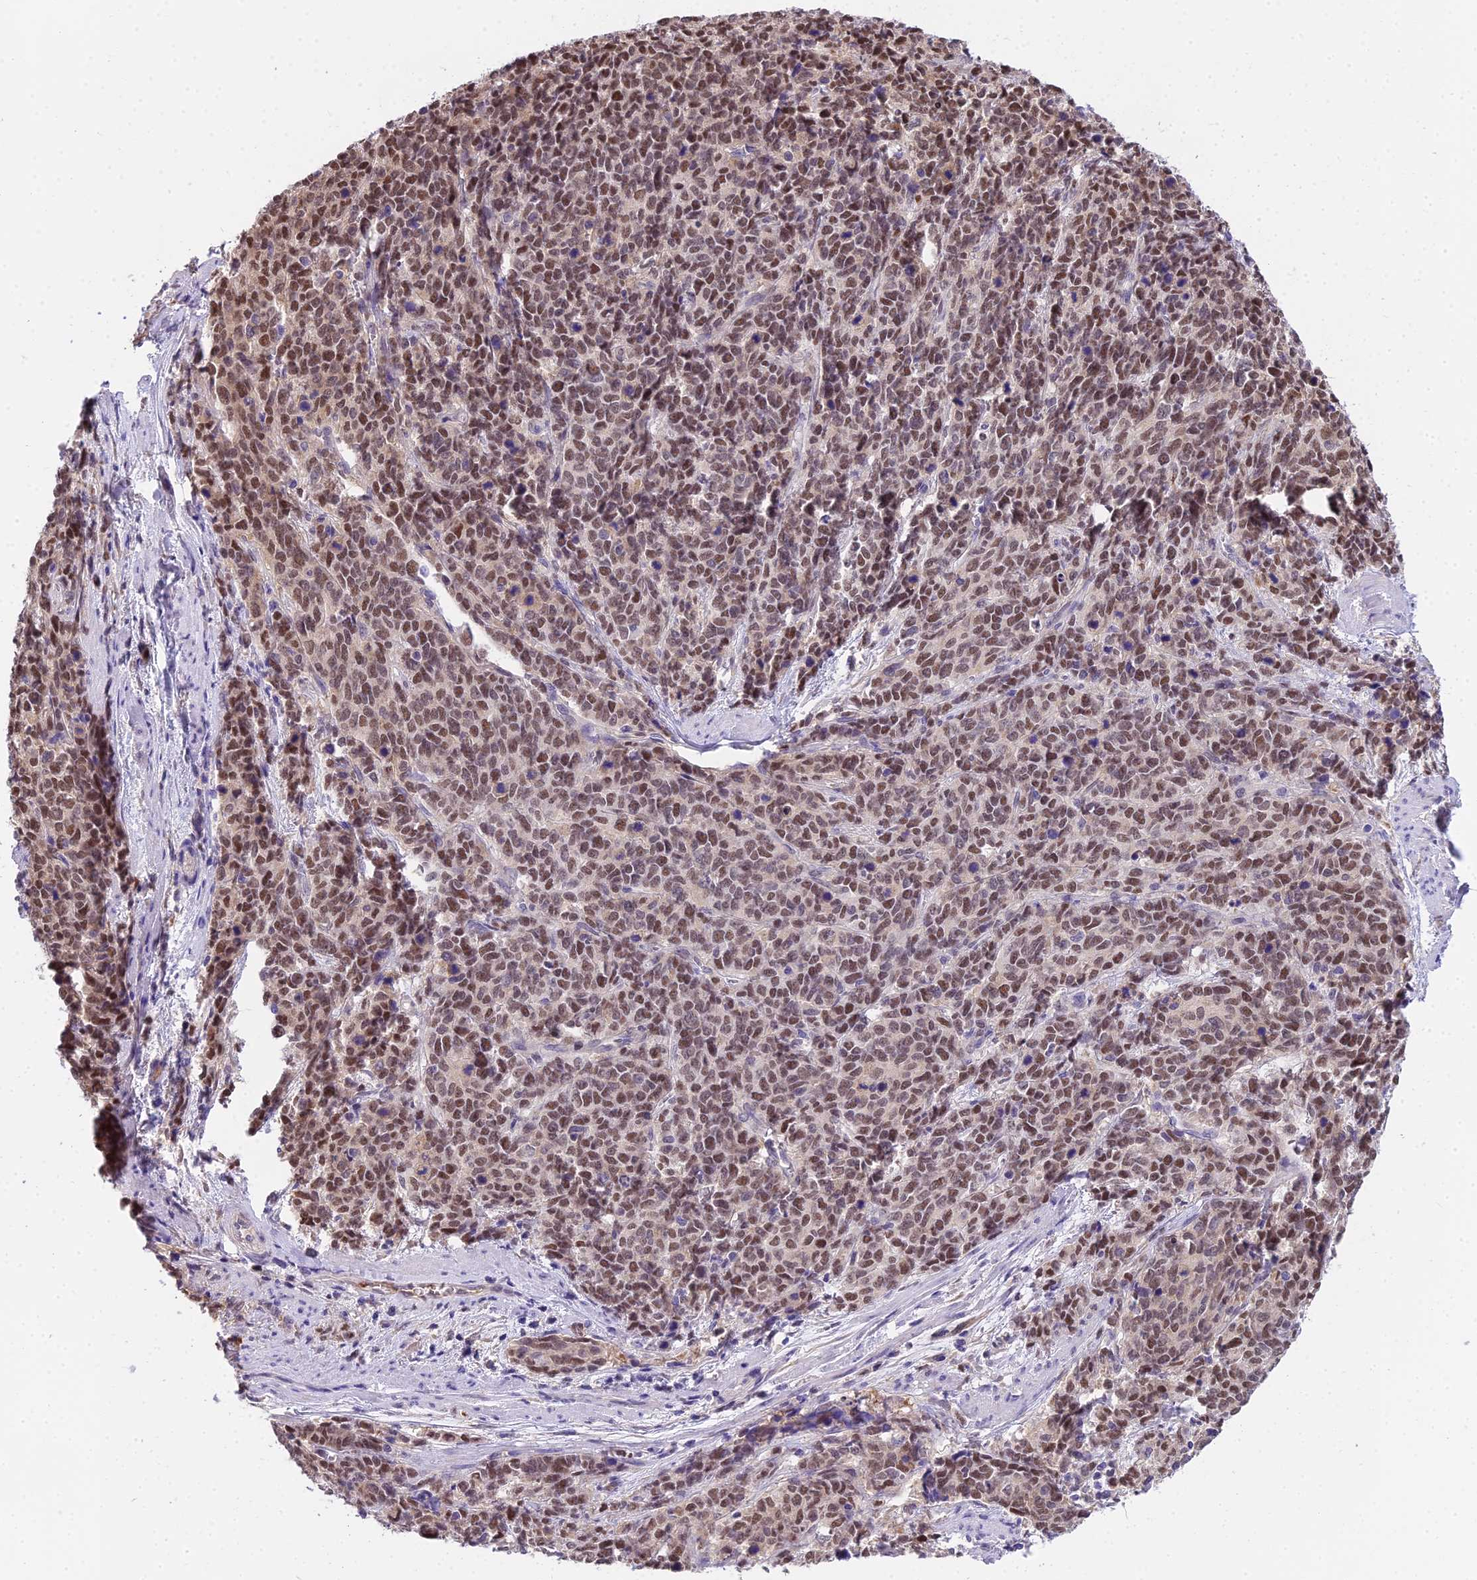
{"staining": {"intensity": "moderate", "quantity": ">75%", "location": "nuclear"}, "tissue": "cervical cancer", "cell_type": "Tumor cells", "image_type": "cancer", "snomed": [{"axis": "morphology", "description": "Squamous cell carcinoma, NOS"}, {"axis": "topography", "description": "Cervix"}], "caption": "This is a micrograph of immunohistochemistry staining of cervical squamous cell carcinoma, which shows moderate expression in the nuclear of tumor cells.", "gene": "MAT2A", "patient": {"sex": "female", "age": 60}}